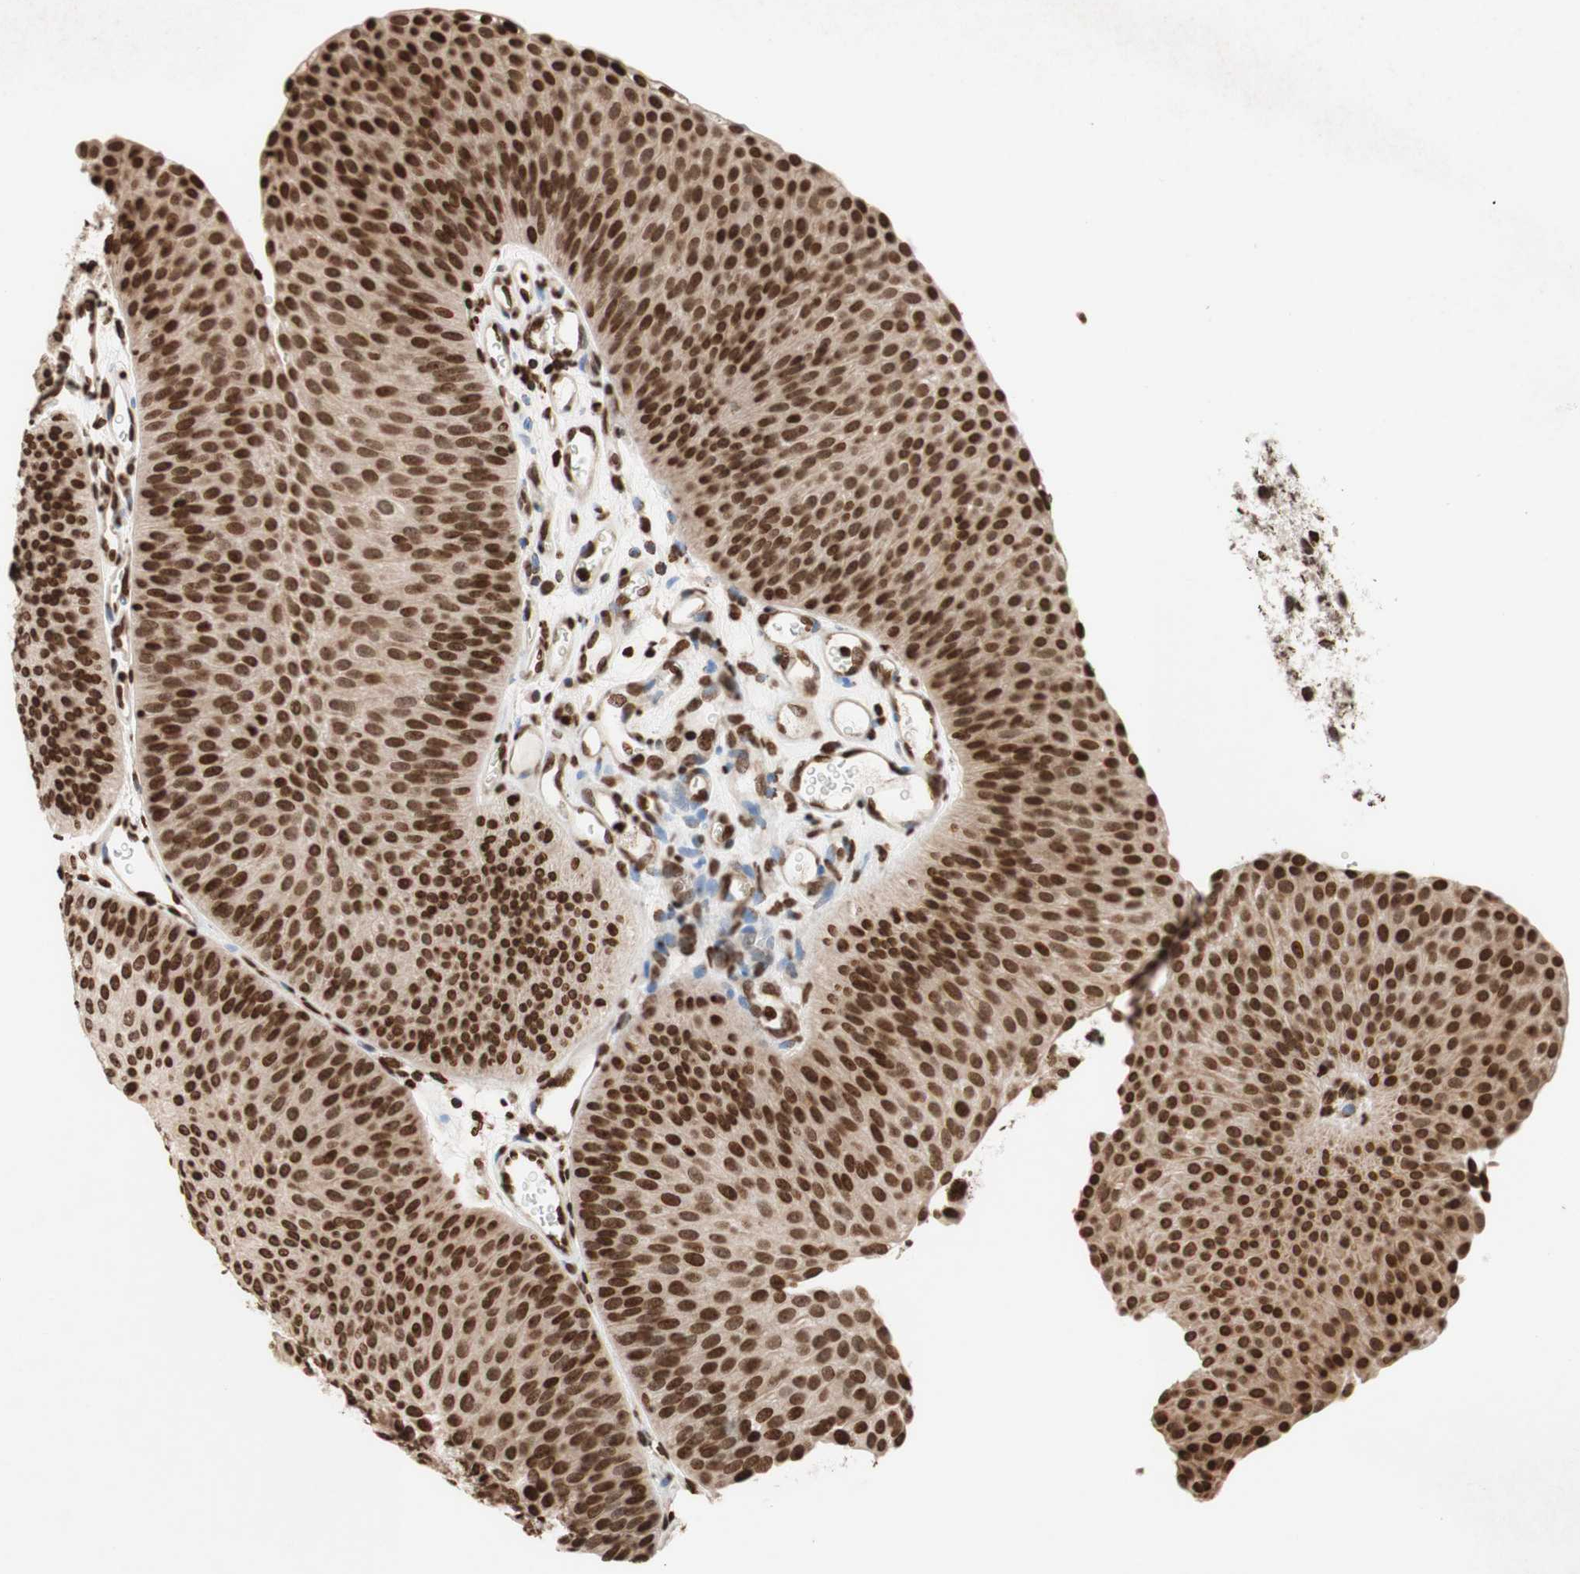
{"staining": {"intensity": "strong", "quantity": ">75%", "location": "nuclear"}, "tissue": "urothelial cancer", "cell_type": "Tumor cells", "image_type": "cancer", "snomed": [{"axis": "morphology", "description": "Urothelial carcinoma, Low grade"}, {"axis": "topography", "description": "Urinary bladder"}], "caption": "Urothelial cancer stained for a protein shows strong nuclear positivity in tumor cells.", "gene": "NCOA3", "patient": {"sex": "female", "age": 60}}